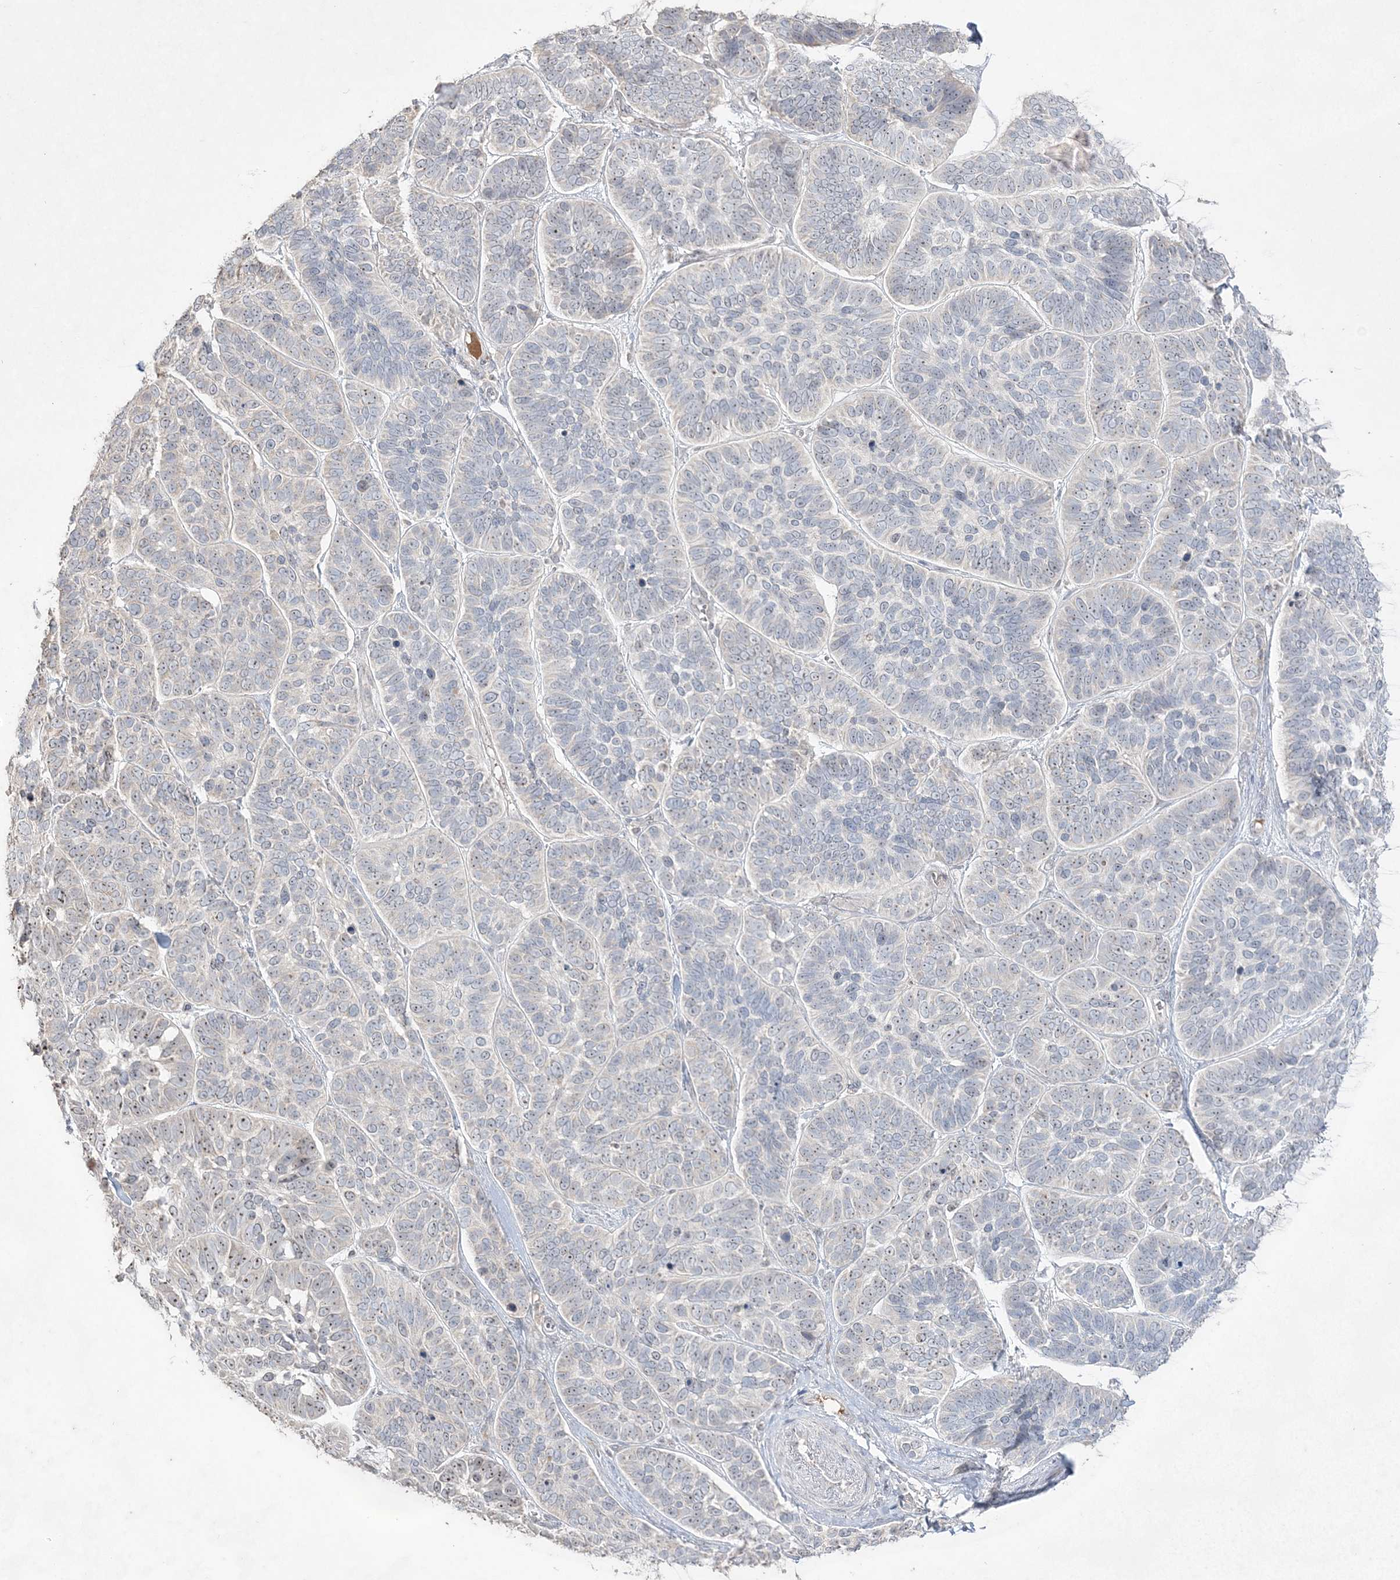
{"staining": {"intensity": "weak", "quantity": "<25%", "location": "nuclear"}, "tissue": "skin cancer", "cell_type": "Tumor cells", "image_type": "cancer", "snomed": [{"axis": "morphology", "description": "Basal cell carcinoma"}, {"axis": "topography", "description": "Skin"}], "caption": "This is an IHC image of skin cancer. There is no positivity in tumor cells.", "gene": "NOP16", "patient": {"sex": "male", "age": 62}}